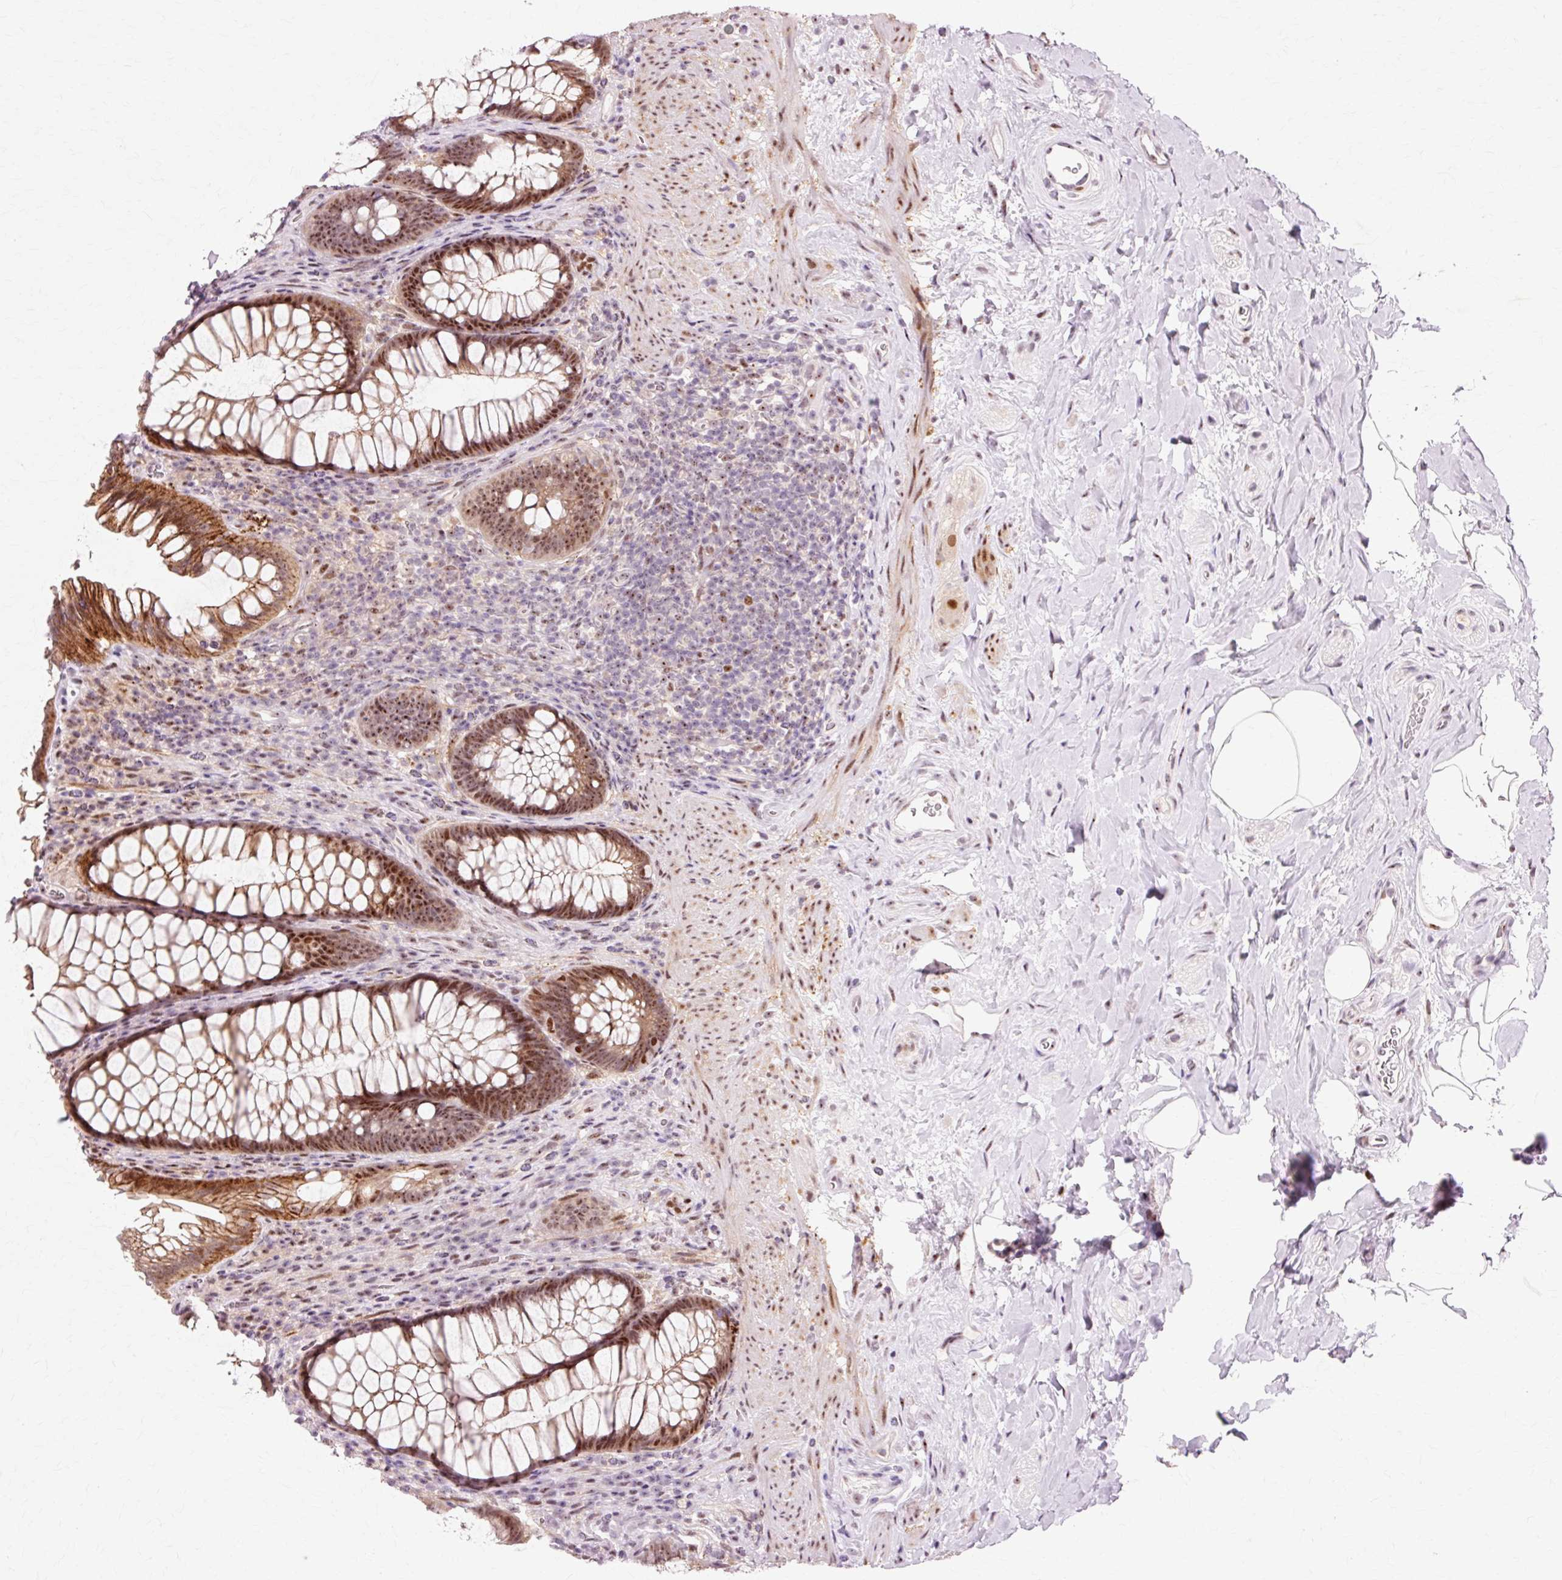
{"staining": {"intensity": "moderate", "quantity": ">75%", "location": "cytoplasmic/membranous,nuclear"}, "tissue": "rectum", "cell_type": "Glandular cells", "image_type": "normal", "snomed": [{"axis": "morphology", "description": "Normal tissue, NOS"}, {"axis": "topography", "description": "Rectum"}], "caption": "Immunohistochemistry histopathology image of benign rectum: rectum stained using IHC reveals medium levels of moderate protein expression localized specifically in the cytoplasmic/membranous,nuclear of glandular cells, appearing as a cytoplasmic/membranous,nuclear brown color.", "gene": "MACROD2", "patient": {"sex": "male", "age": 53}}